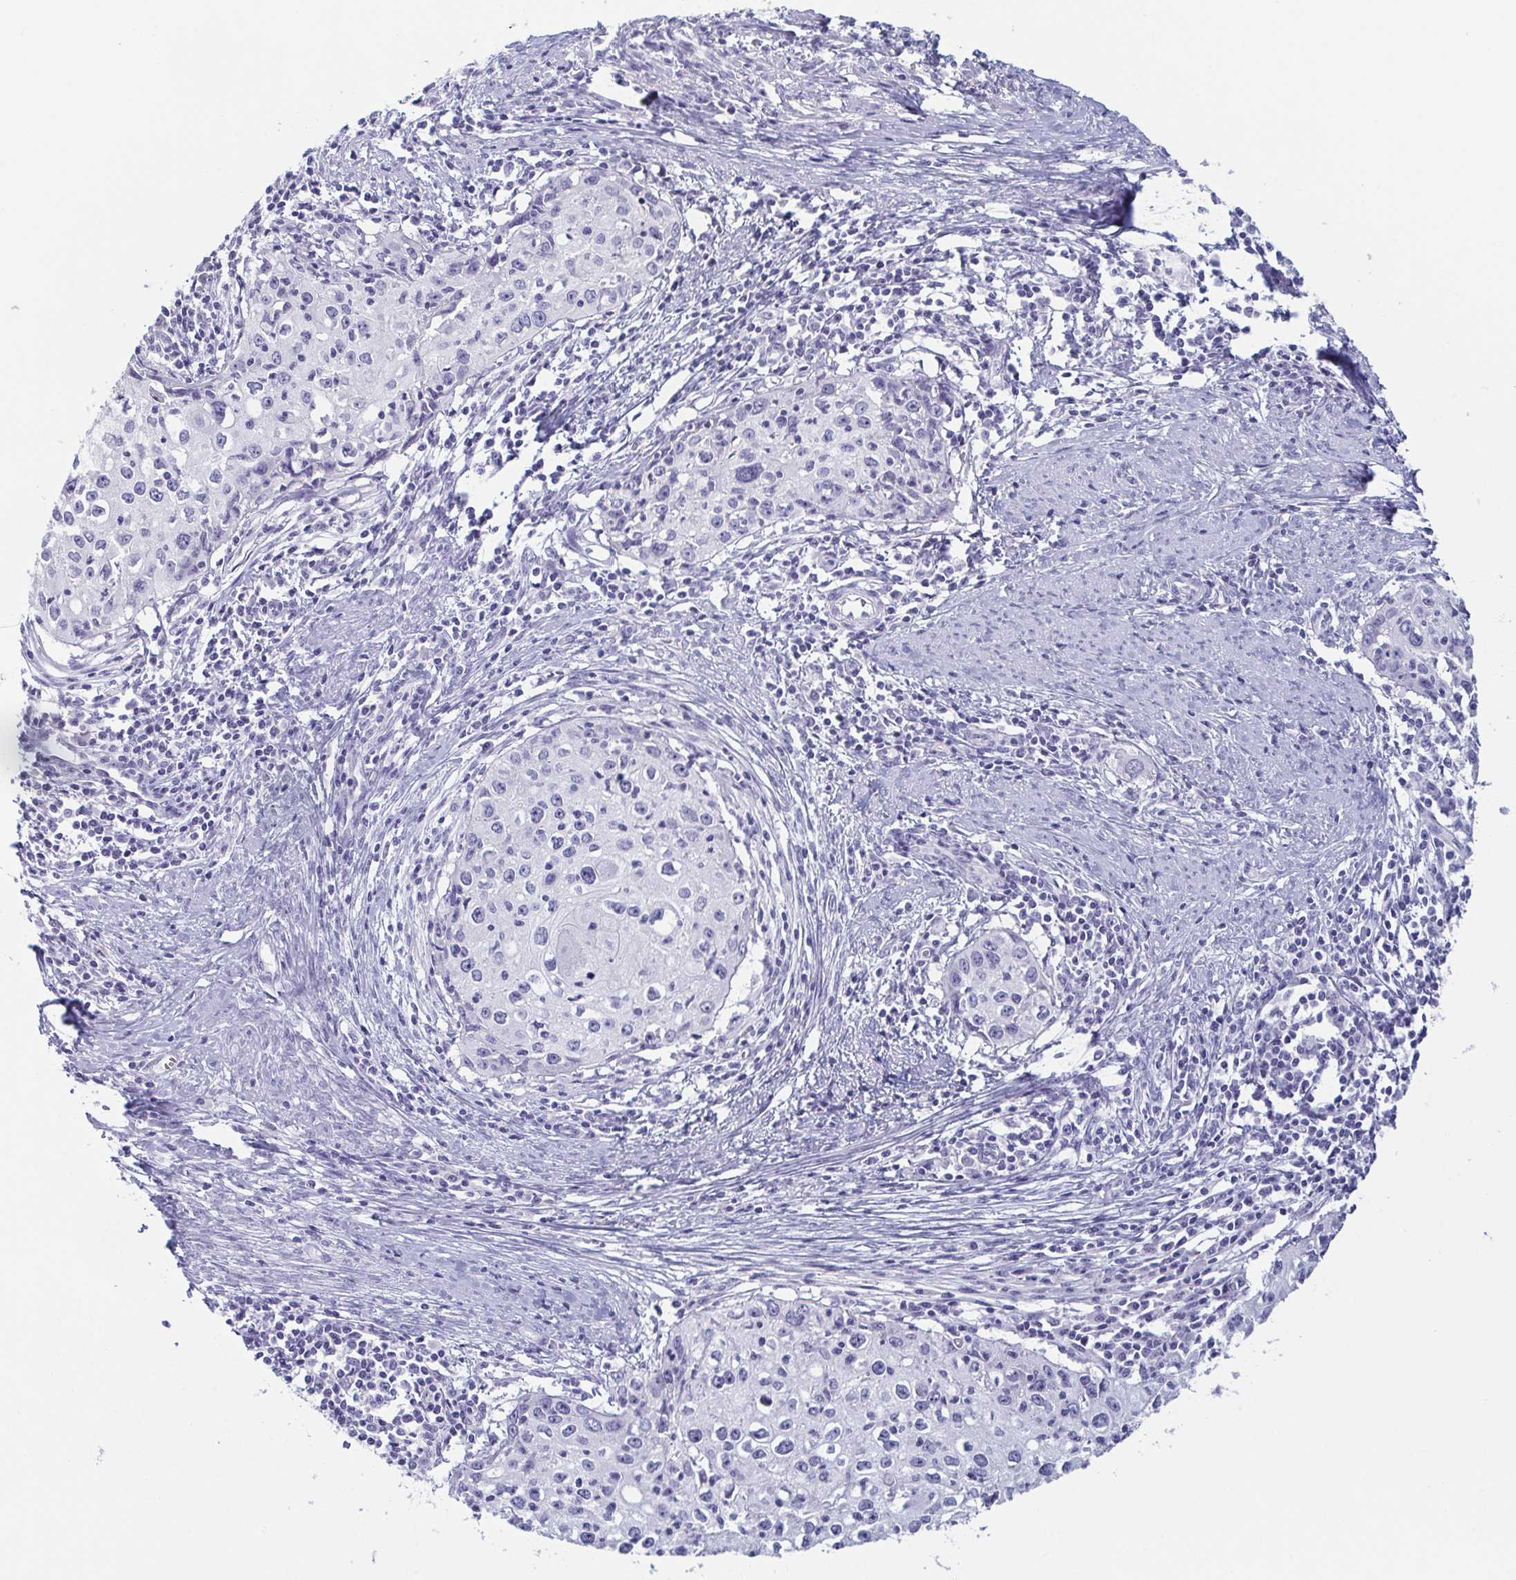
{"staining": {"intensity": "negative", "quantity": "none", "location": "none"}, "tissue": "cervical cancer", "cell_type": "Tumor cells", "image_type": "cancer", "snomed": [{"axis": "morphology", "description": "Squamous cell carcinoma, NOS"}, {"axis": "topography", "description": "Cervix"}], "caption": "This is an immunohistochemistry (IHC) image of human cervical cancer. There is no staining in tumor cells.", "gene": "ITLN1", "patient": {"sex": "female", "age": 40}}